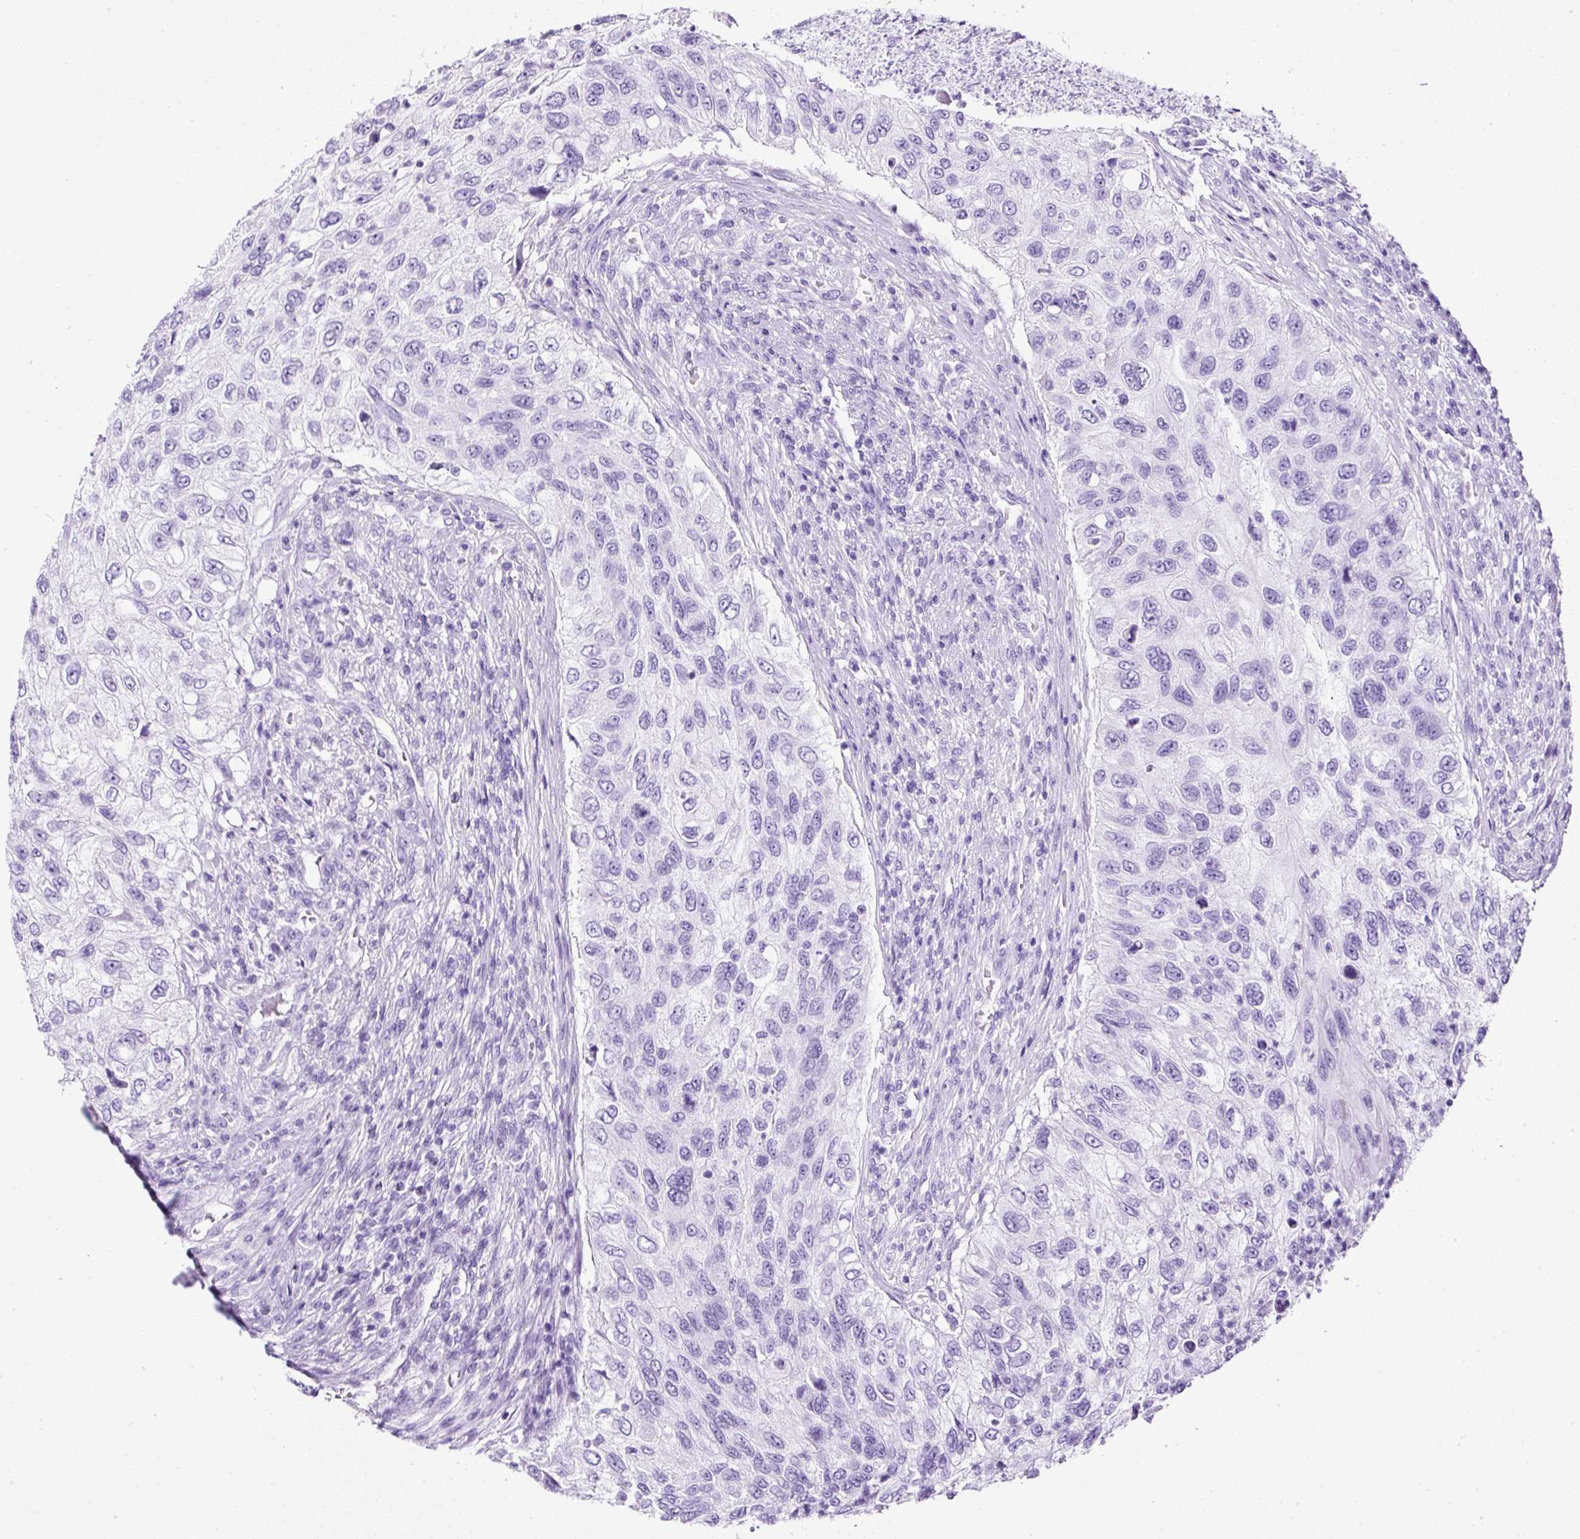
{"staining": {"intensity": "negative", "quantity": "none", "location": "none"}, "tissue": "urothelial cancer", "cell_type": "Tumor cells", "image_type": "cancer", "snomed": [{"axis": "morphology", "description": "Urothelial carcinoma, High grade"}, {"axis": "topography", "description": "Urinary bladder"}], "caption": "Human urothelial carcinoma (high-grade) stained for a protein using immunohistochemistry (IHC) displays no positivity in tumor cells.", "gene": "NTS", "patient": {"sex": "female", "age": 60}}